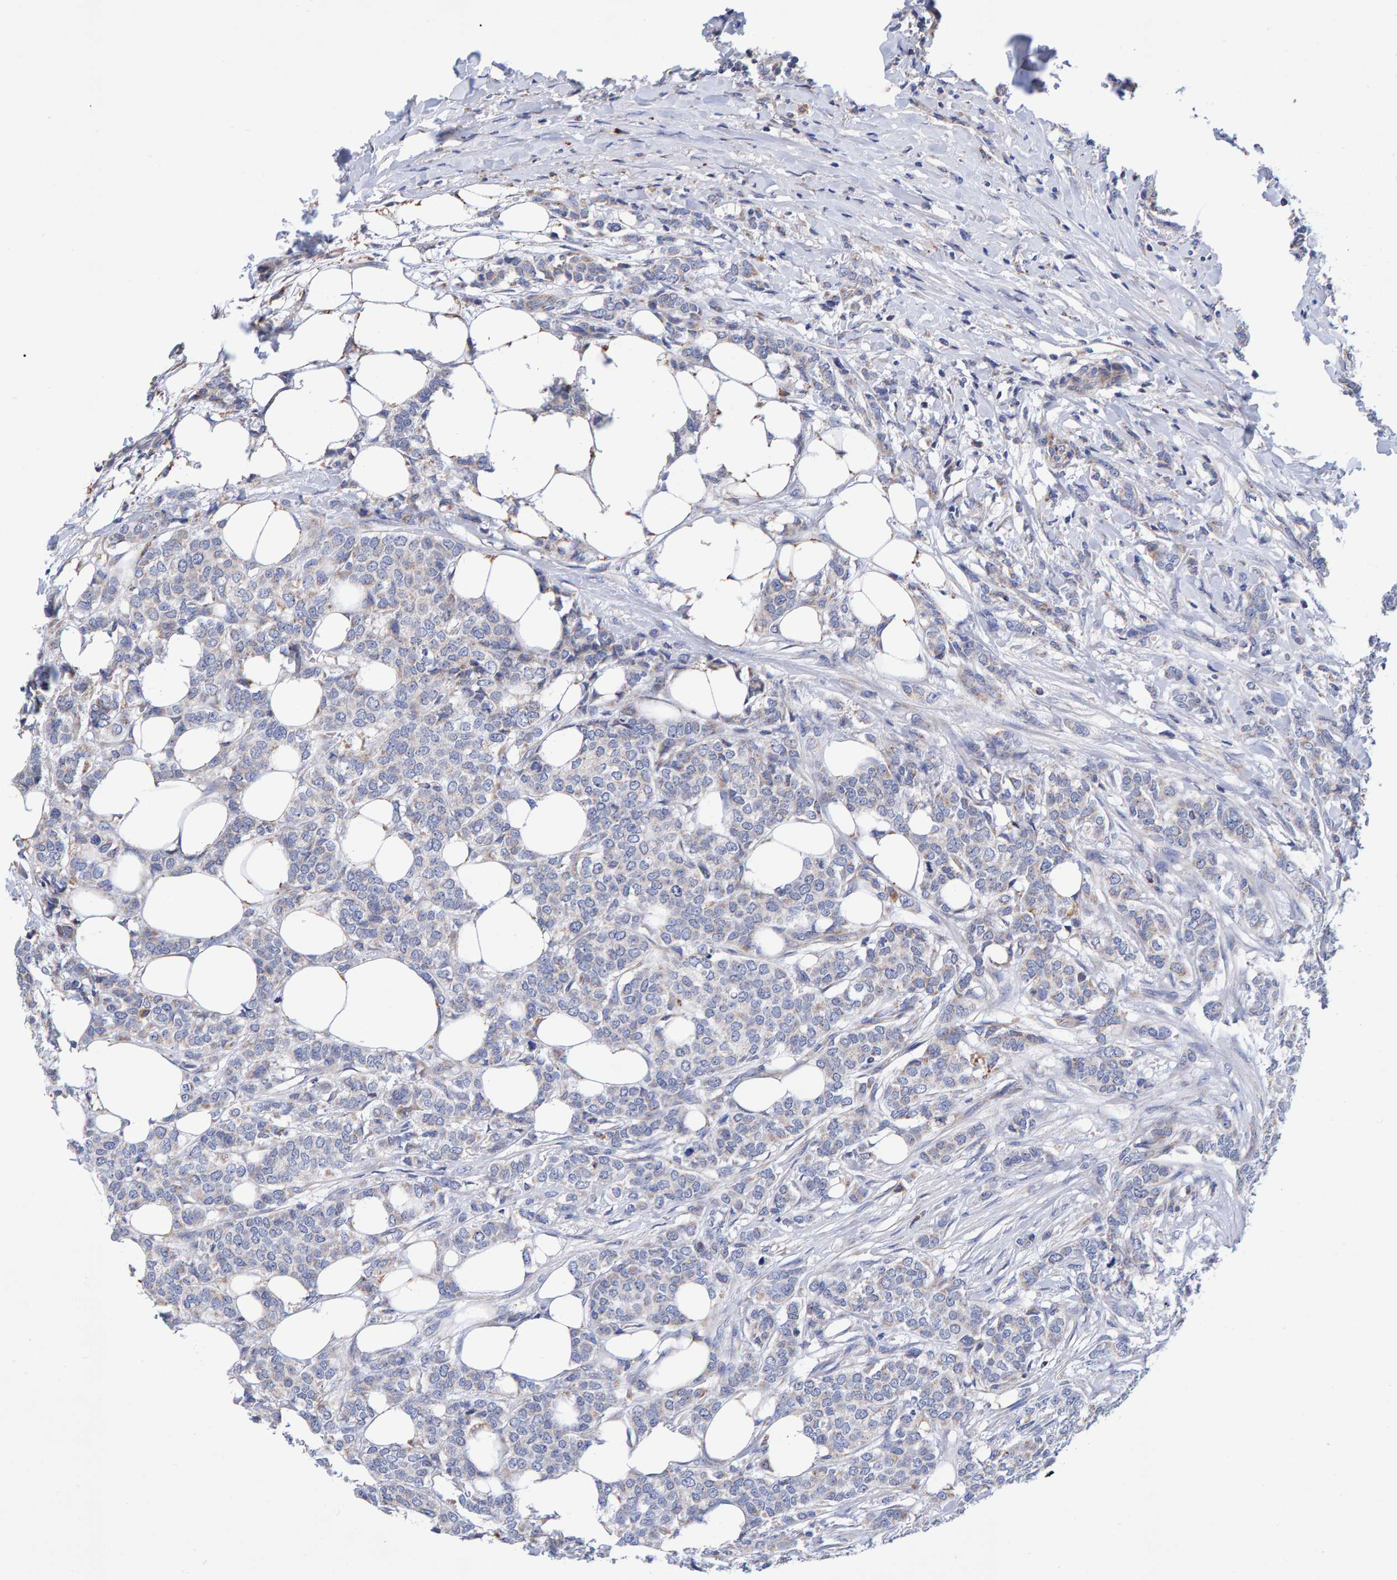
{"staining": {"intensity": "negative", "quantity": "none", "location": "none"}, "tissue": "breast cancer", "cell_type": "Tumor cells", "image_type": "cancer", "snomed": [{"axis": "morphology", "description": "Lobular carcinoma"}, {"axis": "topography", "description": "Skin"}, {"axis": "topography", "description": "Breast"}], "caption": "Tumor cells are negative for protein expression in human breast lobular carcinoma.", "gene": "EFR3A", "patient": {"sex": "female", "age": 46}}